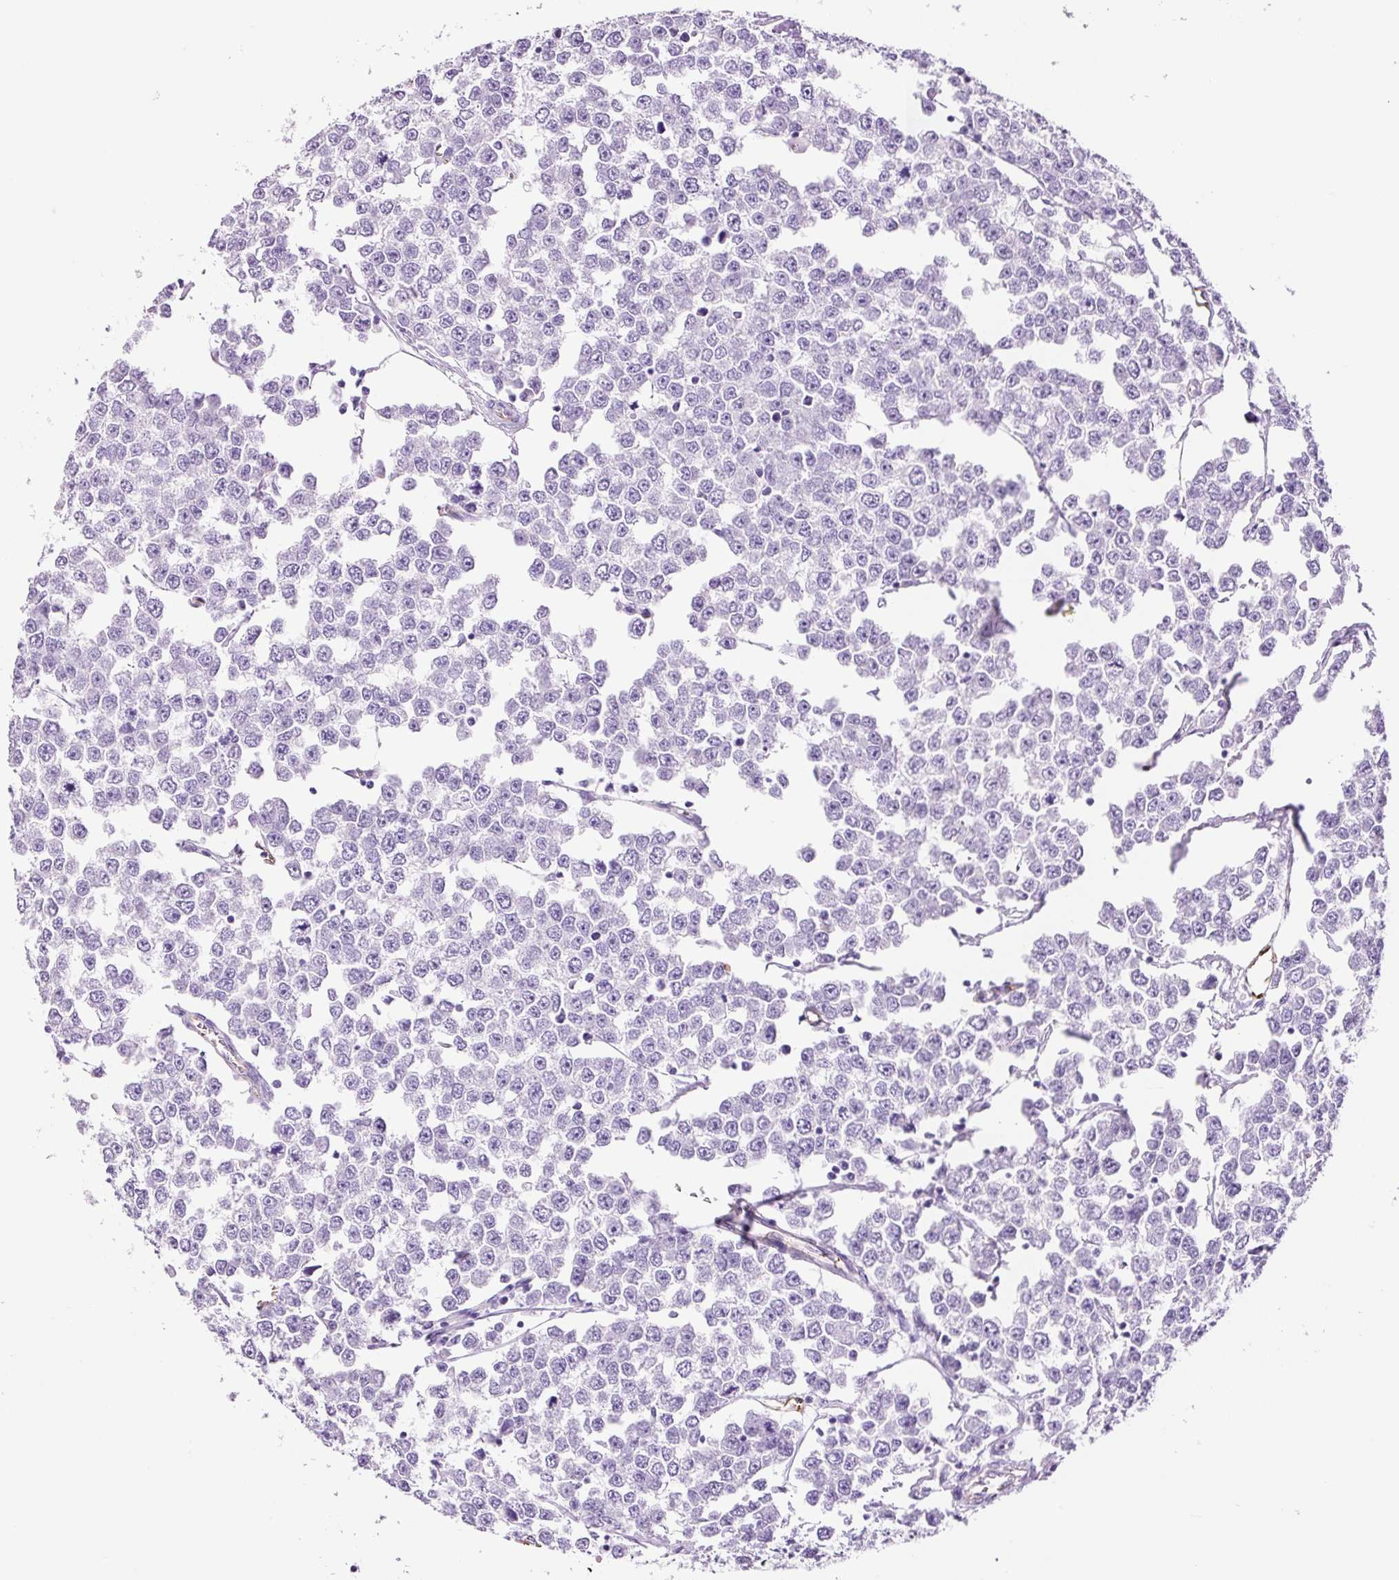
{"staining": {"intensity": "negative", "quantity": "none", "location": "none"}, "tissue": "testis cancer", "cell_type": "Tumor cells", "image_type": "cancer", "snomed": [{"axis": "morphology", "description": "Seminoma, NOS"}, {"axis": "morphology", "description": "Carcinoma, Embryonal, NOS"}, {"axis": "topography", "description": "Testis"}], "caption": "DAB immunohistochemical staining of human testis cancer exhibits no significant positivity in tumor cells. The staining was performed using DAB (3,3'-diaminobenzidine) to visualize the protein expression in brown, while the nuclei were stained in blue with hematoxylin (Magnification: 20x).", "gene": "ADSS1", "patient": {"sex": "male", "age": 52}}